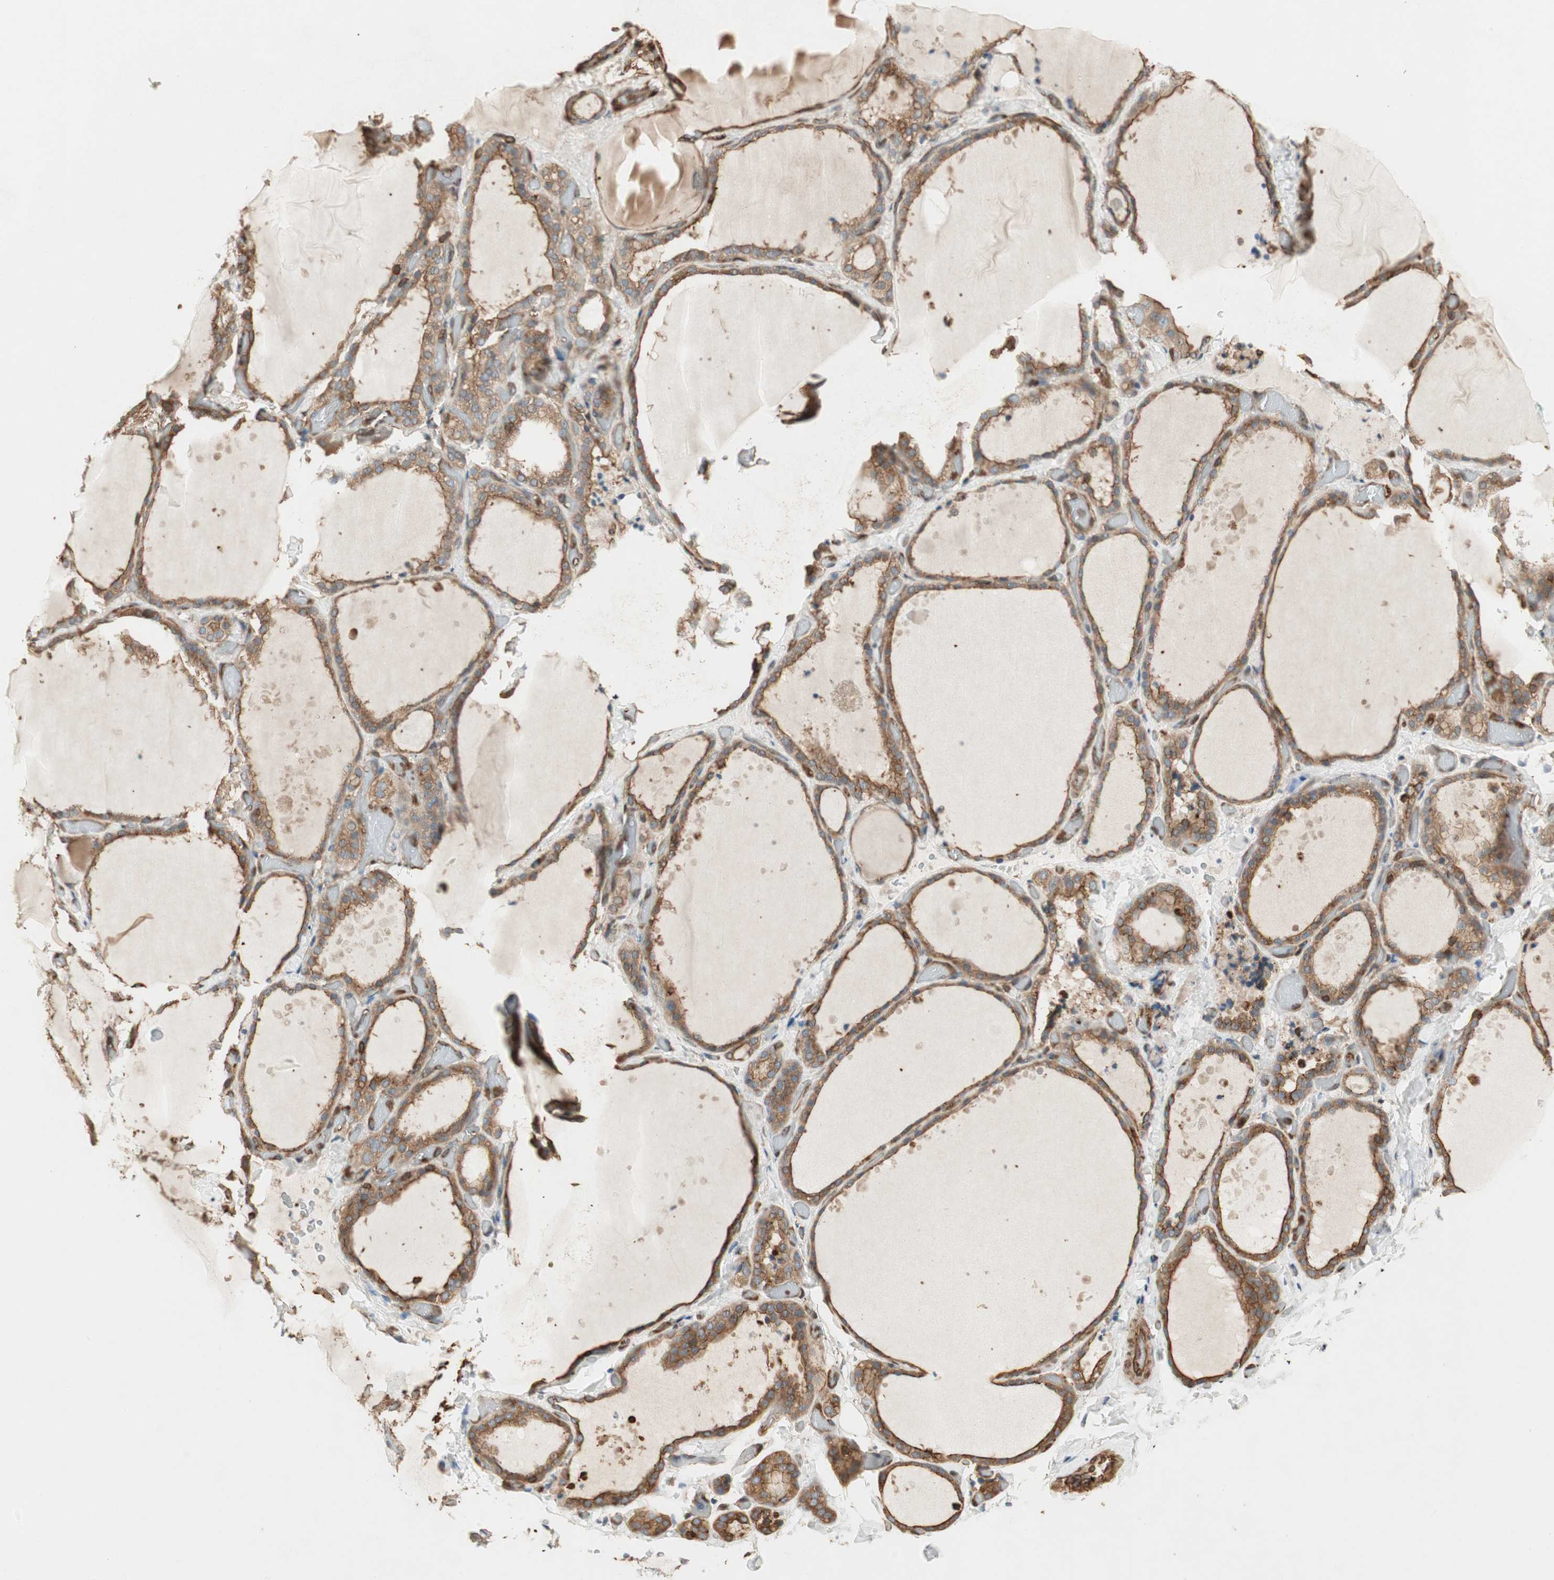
{"staining": {"intensity": "strong", "quantity": ">75%", "location": "cytoplasmic/membranous"}, "tissue": "thyroid gland", "cell_type": "Glandular cells", "image_type": "normal", "snomed": [{"axis": "morphology", "description": "Normal tissue, NOS"}, {"axis": "topography", "description": "Thyroid gland"}], "caption": "Immunohistochemistry (IHC) micrograph of normal human thyroid gland stained for a protein (brown), which displays high levels of strong cytoplasmic/membranous positivity in about >75% of glandular cells.", "gene": "TCP11L1", "patient": {"sex": "female", "age": 44}}